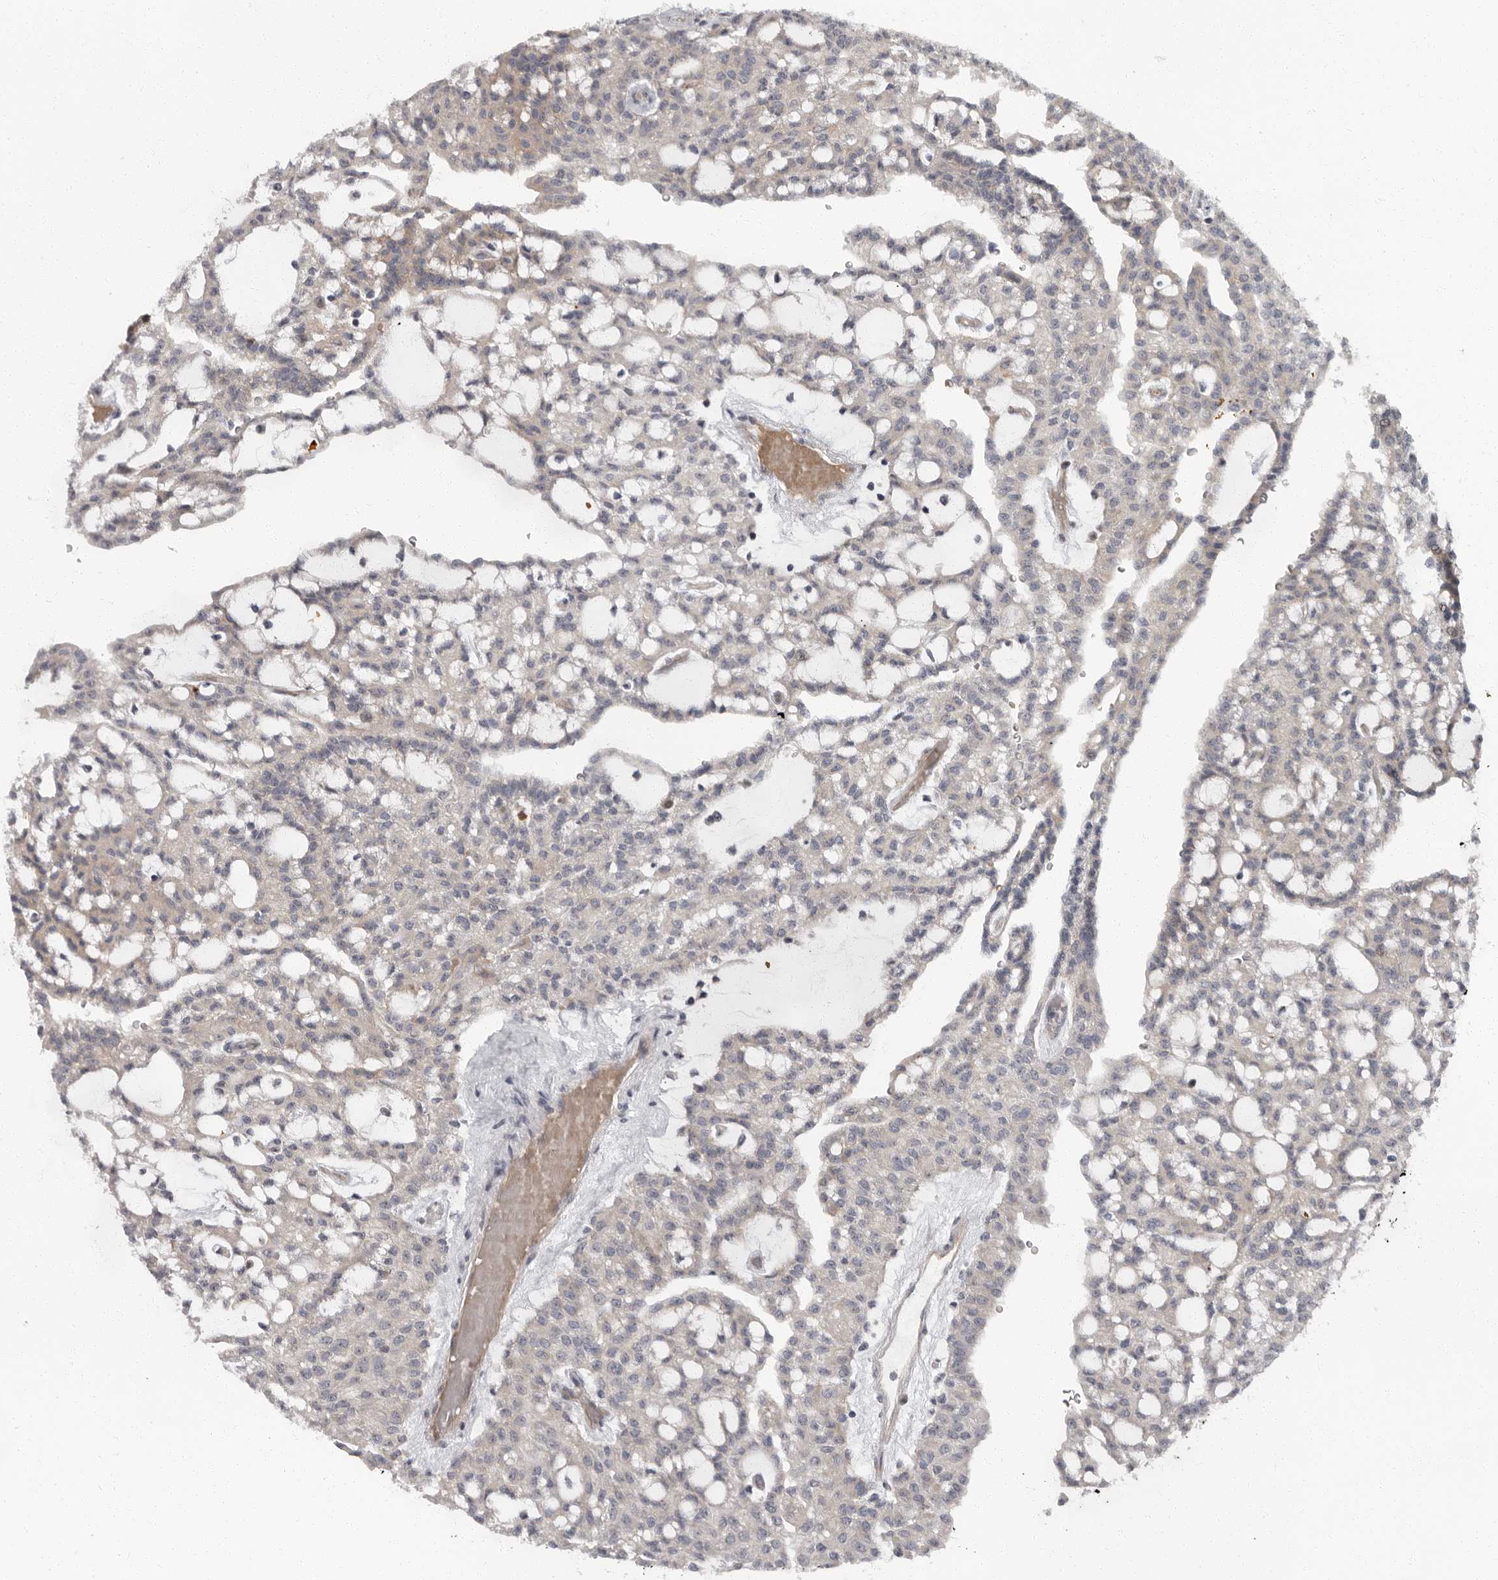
{"staining": {"intensity": "weak", "quantity": "<25%", "location": "cytoplasmic/membranous"}, "tissue": "renal cancer", "cell_type": "Tumor cells", "image_type": "cancer", "snomed": [{"axis": "morphology", "description": "Adenocarcinoma, NOS"}, {"axis": "topography", "description": "Kidney"}], "caption": "High power microscopy photomicrograph of an IHC photomicrograph of renal adenocarcinoma, revealing no significant staining in tumor cells. (DAB IHC with hematoxylin counter stain).", "gene": "PDCD11", "patient": {"sex": "male", "age": 63}}